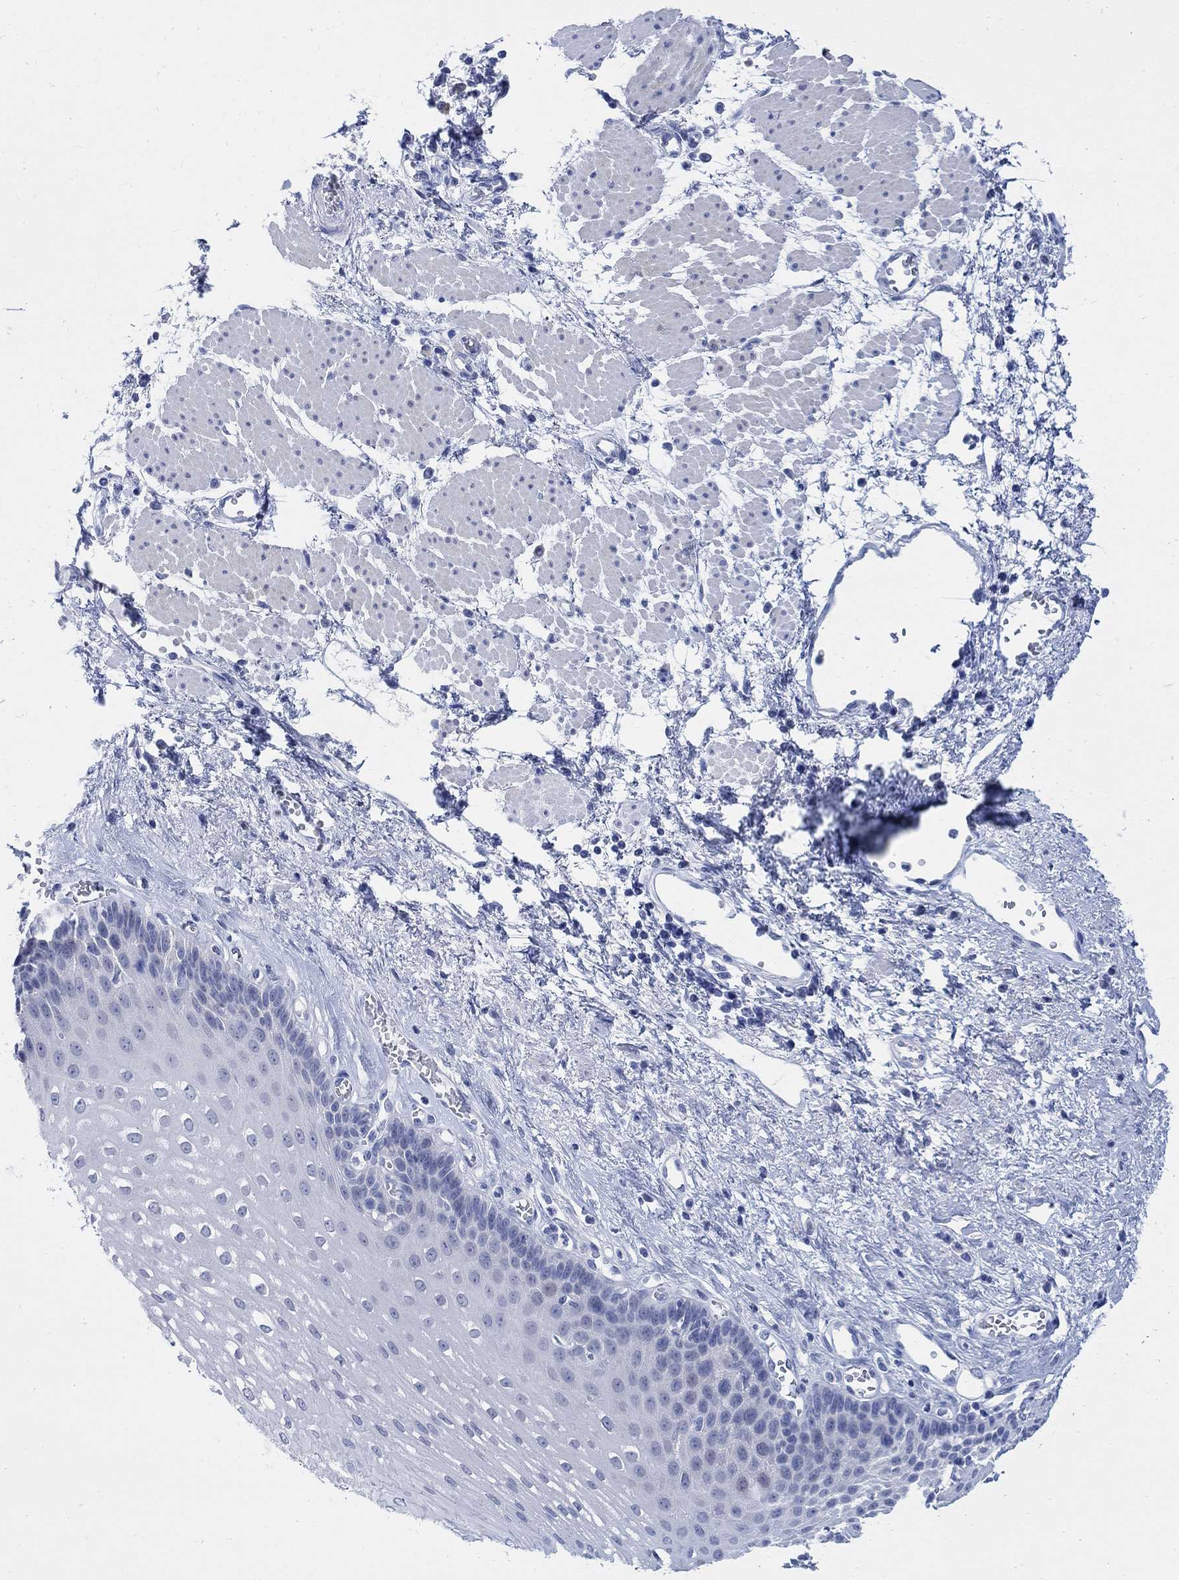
{"staining": {"intensity": "negative", "quantity": "none", "location": "none"}, "tissue": "esophagus", "cell_type": "Squamous epithelial cells", "image_type": "normal", "snomed": [{"axis": "morphology", "description": "Normal tissue, NOS"}, {"axis": "topography", "description": "Esophagus"}], "caption": "IHC photomicrograph of normal esophagus: esophagus stained with DAB demonstrates no significant protein positivity in squamous epithelial cells.", "gene": "CAMK2N1", "patient": {"sex": "female", "age": 62}}